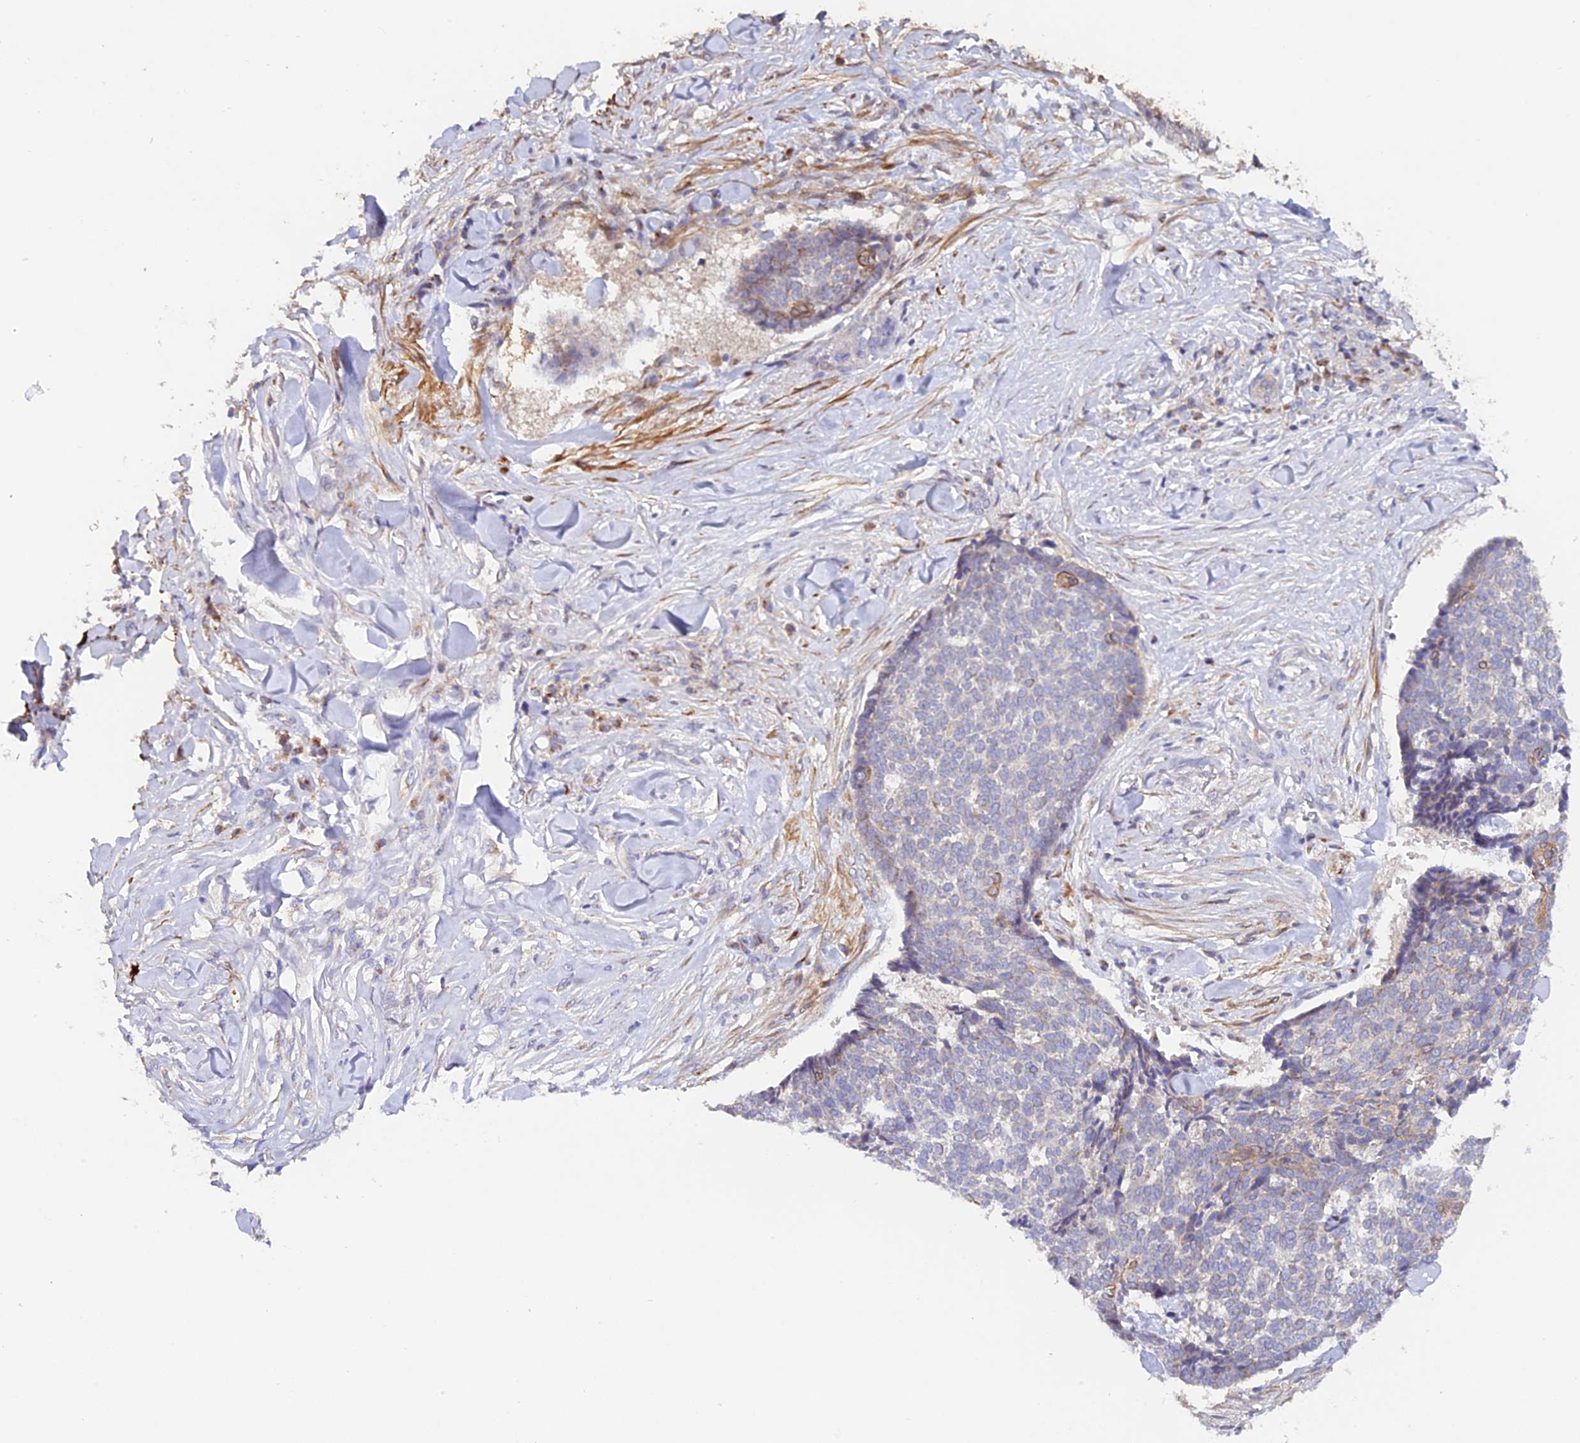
{"staining": {"intensity": "weak", "quantity": "<25%", "location": "cytoplasmic/membranous"}, "tissue": "skin cancer", "cell_type": "Tumor cells", "image_type": "cancer", "snomed": [{"axis": "morphology", "description": "Basal cell carcinoma"}, {"axis": "topography", "description": "Skin"}], "caption": "DAB immunohistochemical staining of human skin basal cell carcinoma reveals no significant positivity in tumor cells. Nuclei are stained in blue.", "gene": "TANGO6", "patient": {"sex": "male", "age": 84}}